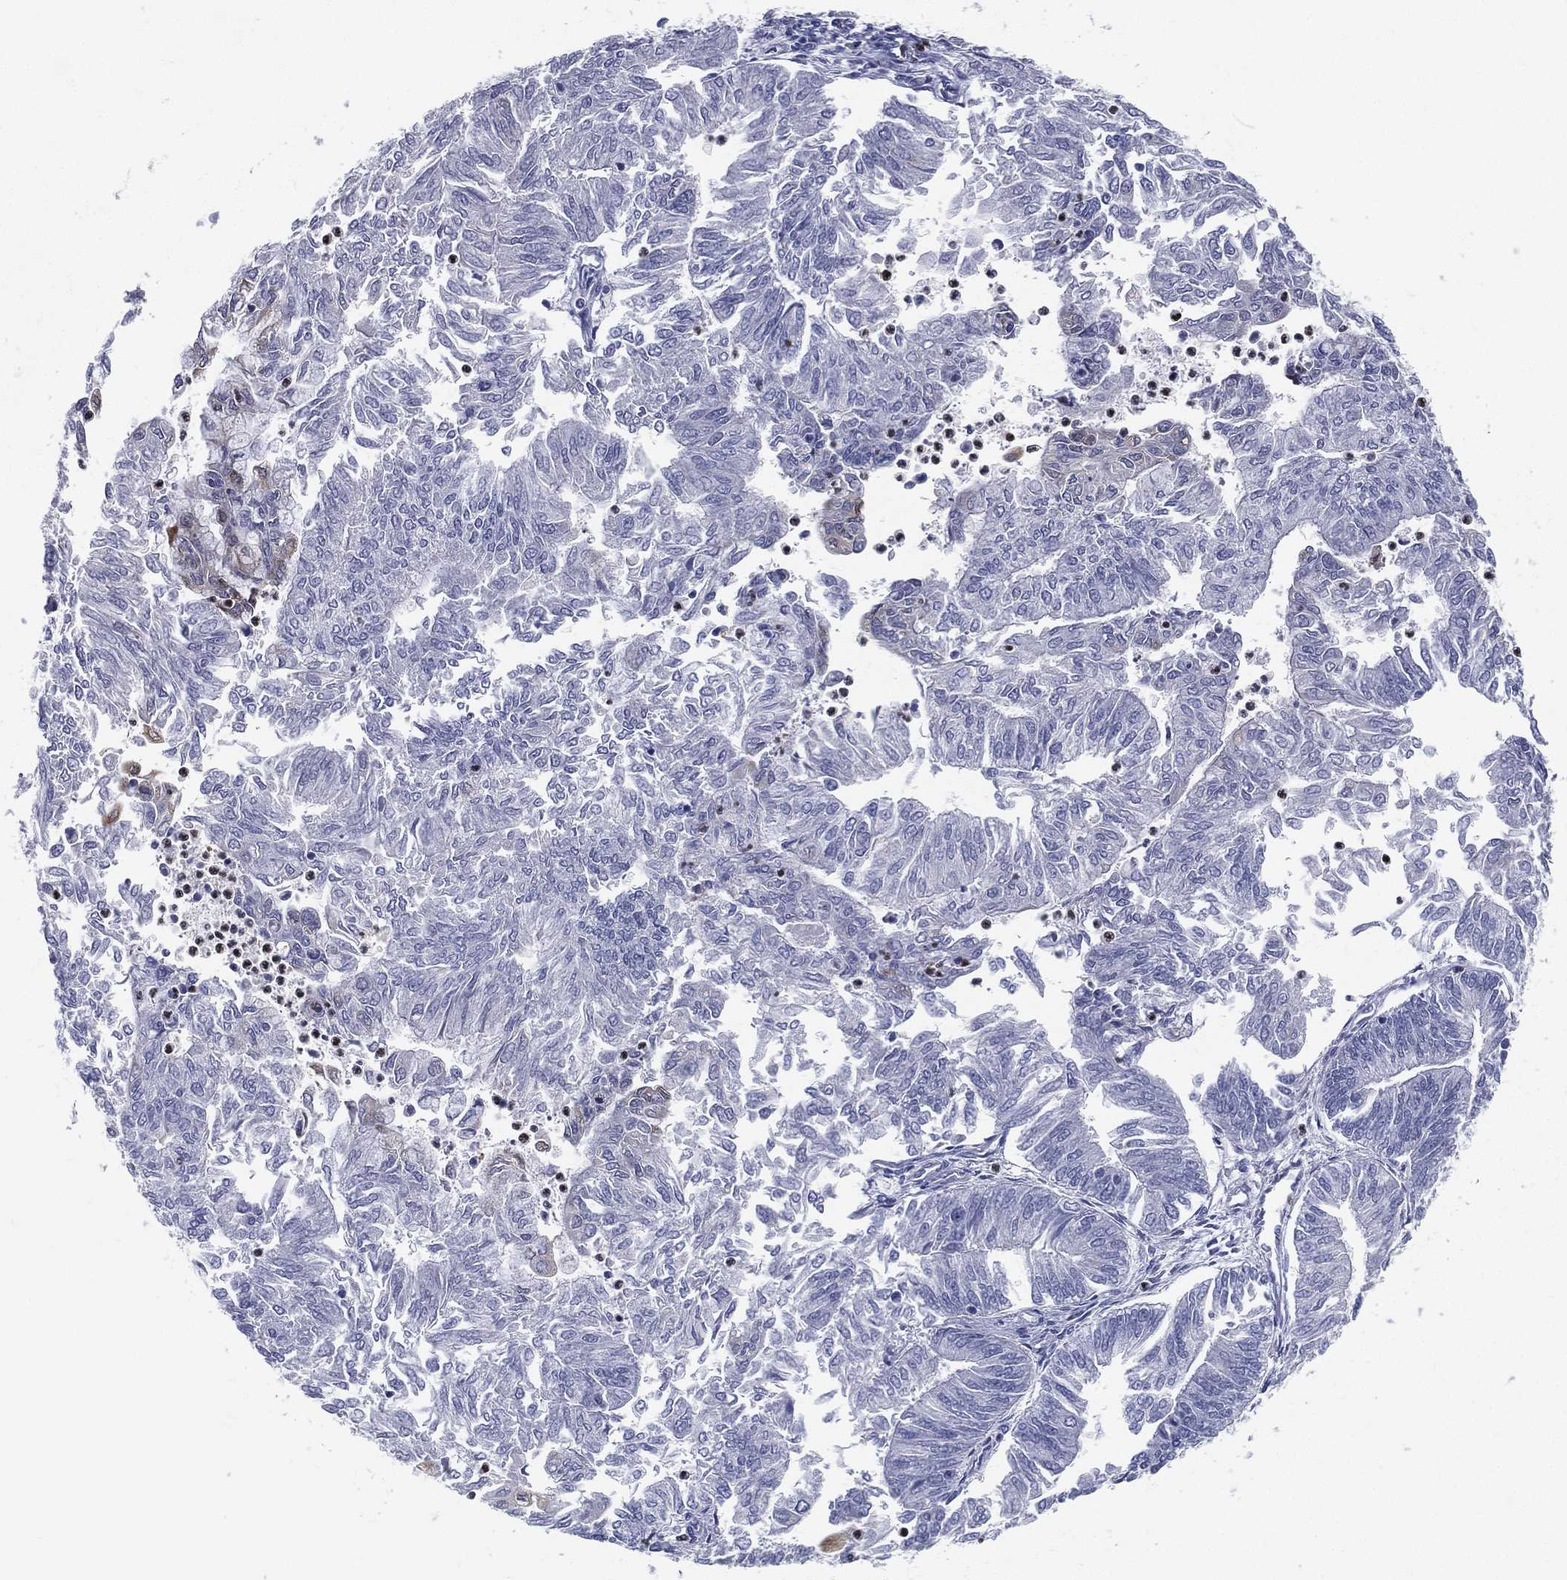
{"staining": {"intensity": "negative", "quantity": "none", "location": "none"}, "tissue": "endometrial cancer", "cell_type": "Tumor cells", "image_type": "cancer", "snomed": [{"axis": "morphology", "description": "Adenocarcinoma, NOS"}, {"axis": "topography", "description": "Endometrium"}], "caption": "This is an immunohistochemistry (IHC) micrograph of endometrial adenocarcinoma. There is no staining in tumor cells.", "gene": "STS", "patient": {"sex": "female", "age": 59}}